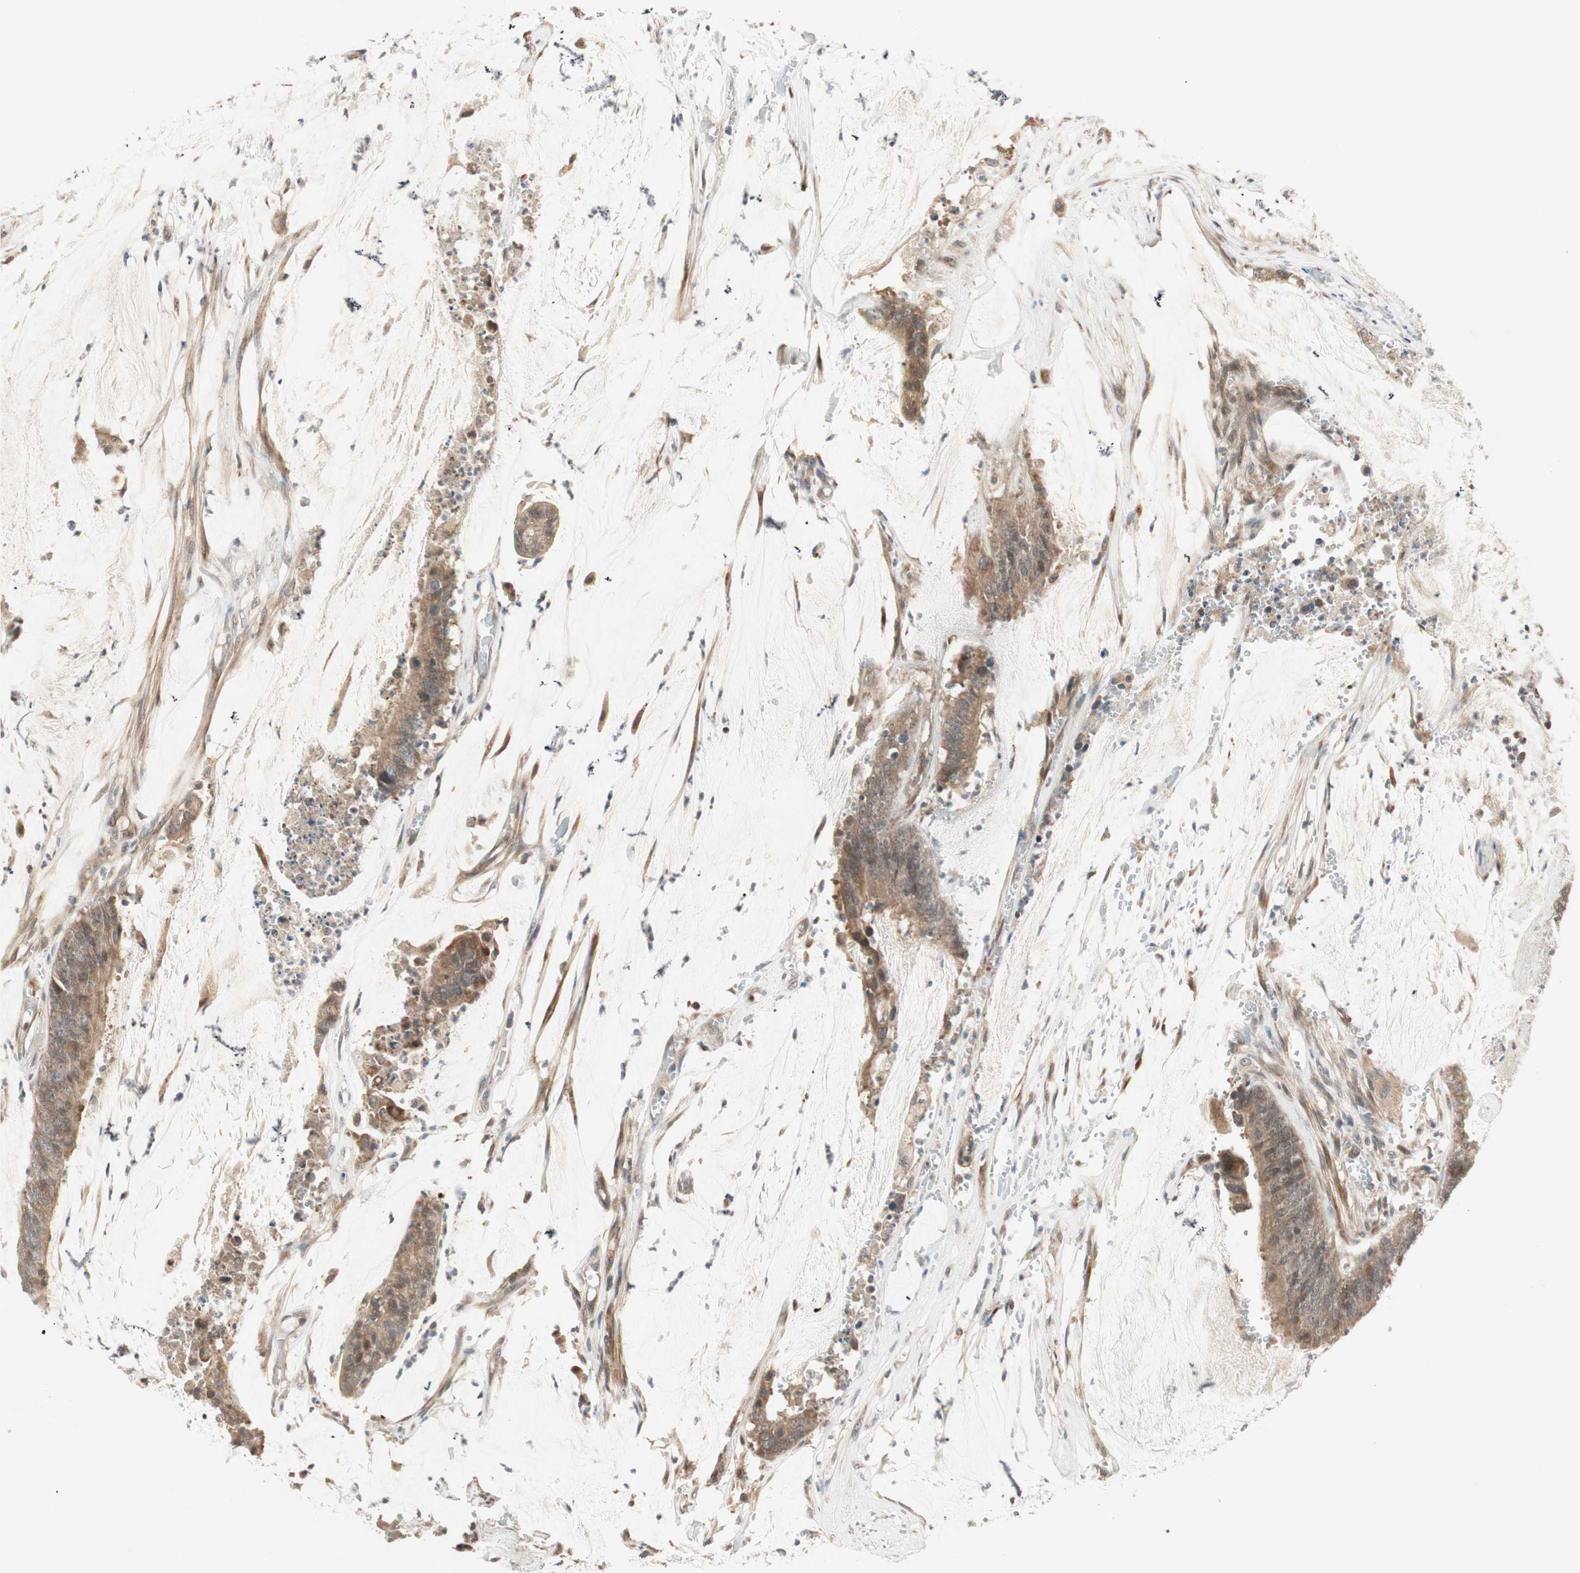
{"staining": {"intensity": "moderate", "quantity": ">75%", "location": "cytoplasmic/membranous"}, "tissue": "colorectal cancer", "cell_type": "Tumor cells", "image_type": "cancer", "snomed": [{"axis": "morphology", "description": "Adenocarcinoma, NOS"}, {"axis": "topography", "description": "Rectum"}], "caption": "This photomicrograph exhibits immunohistochemistry staining of colorectal cancer (adenocarcinoma), with medium moderate cytoplasmic/membranous expression in approximately >75% of tumor cells.", "gene": "PGBD1", "patient": {"sex": "female", "age": 66}}